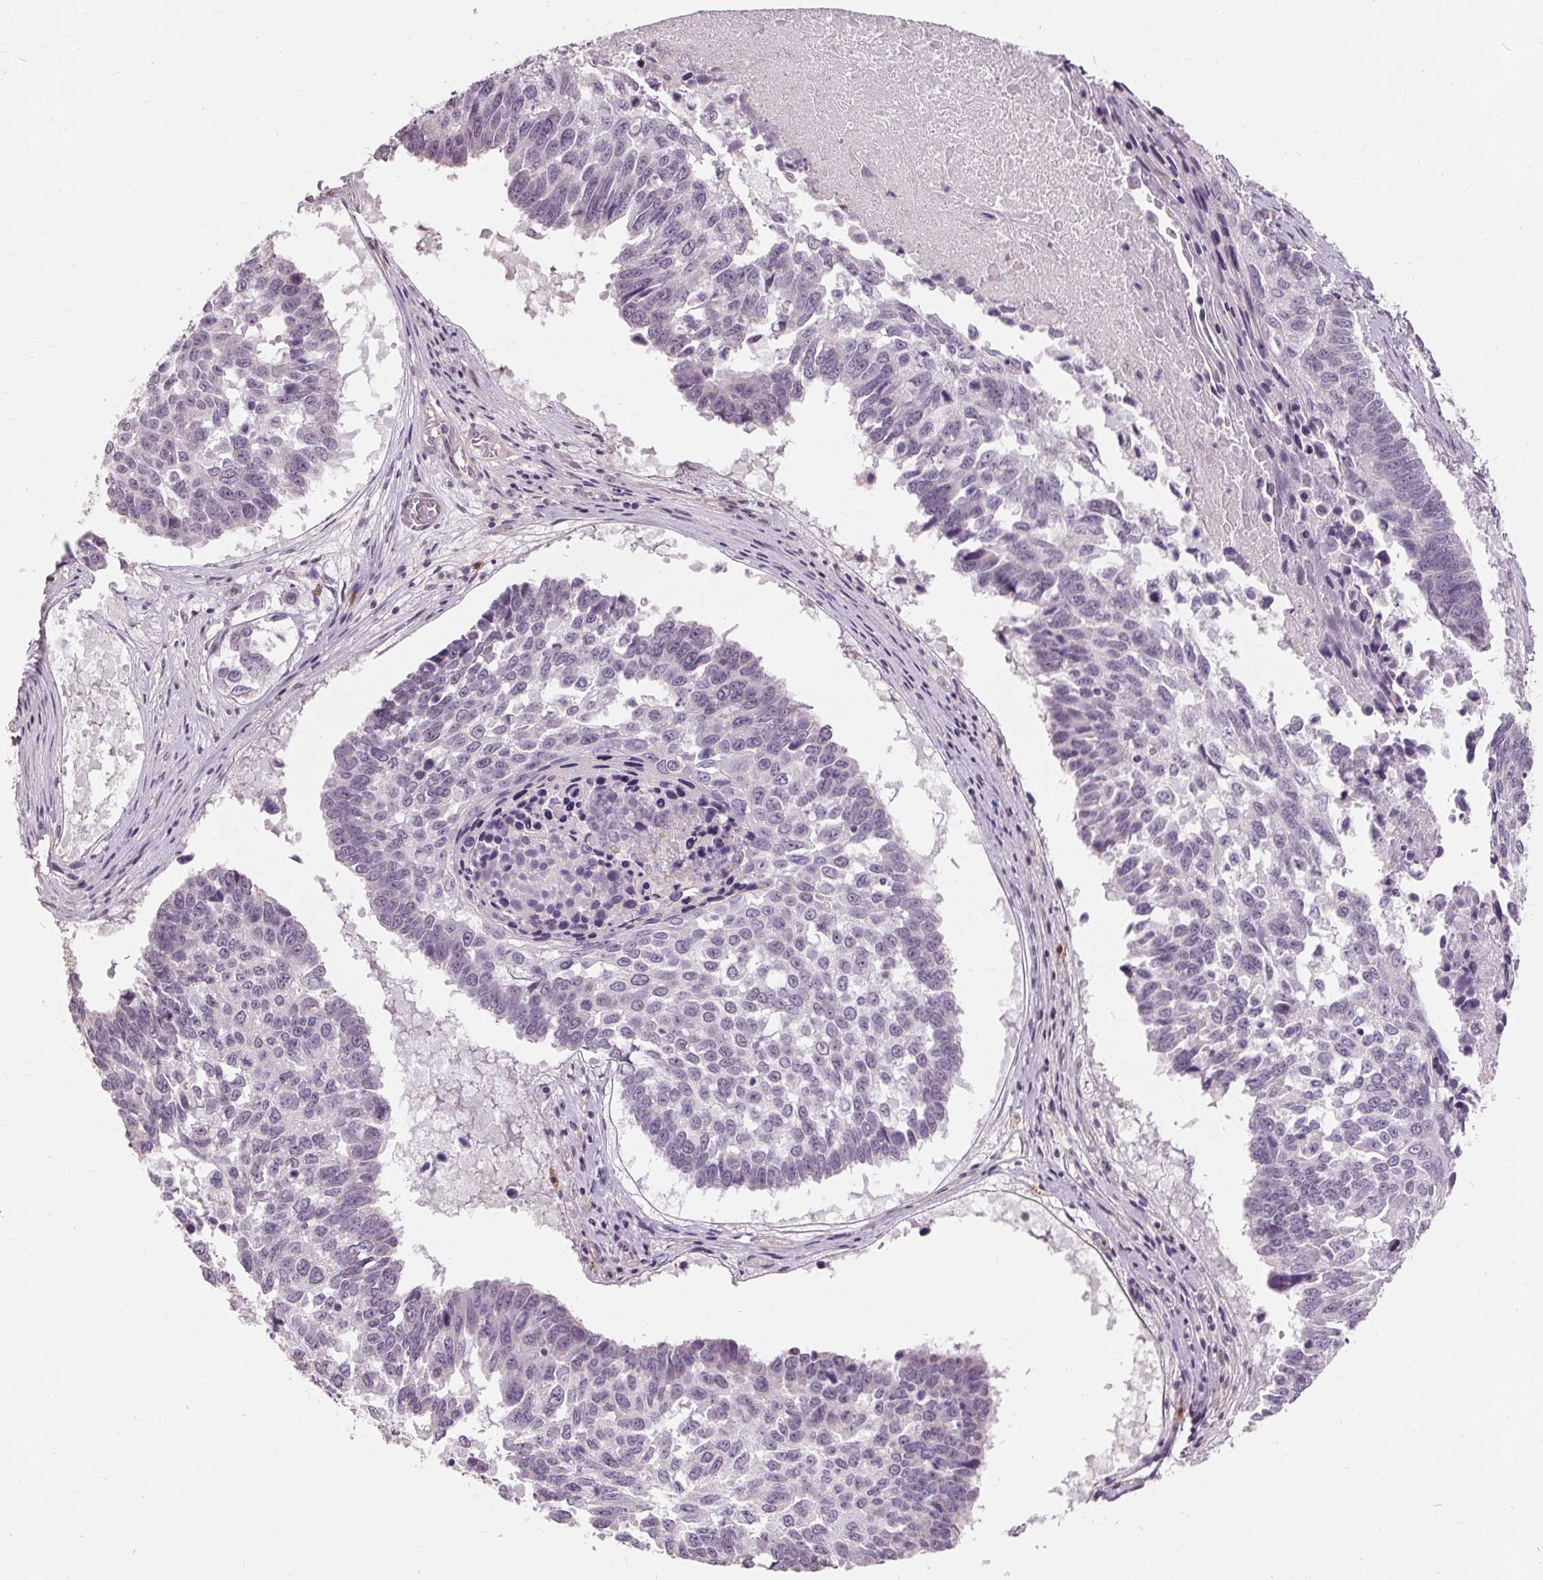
{"staining": {"intensity": "negative", "quantity": "none", "location": "none"}, "tissue": "lung cancer", "cell_type": "Tumor cells", "image_type": "cancer", "snomed": [{"axis": "morphology", "description": "Squamous cell carcinoma, NOS"}, {"axis": "topography", "description": "Lung"}], "caption": "The micrograph exhibits no significant positivity in tumor cells of lung cancer.", "gene": "SIGLEC6", "patient": {"sex": "male", "age": 73}}